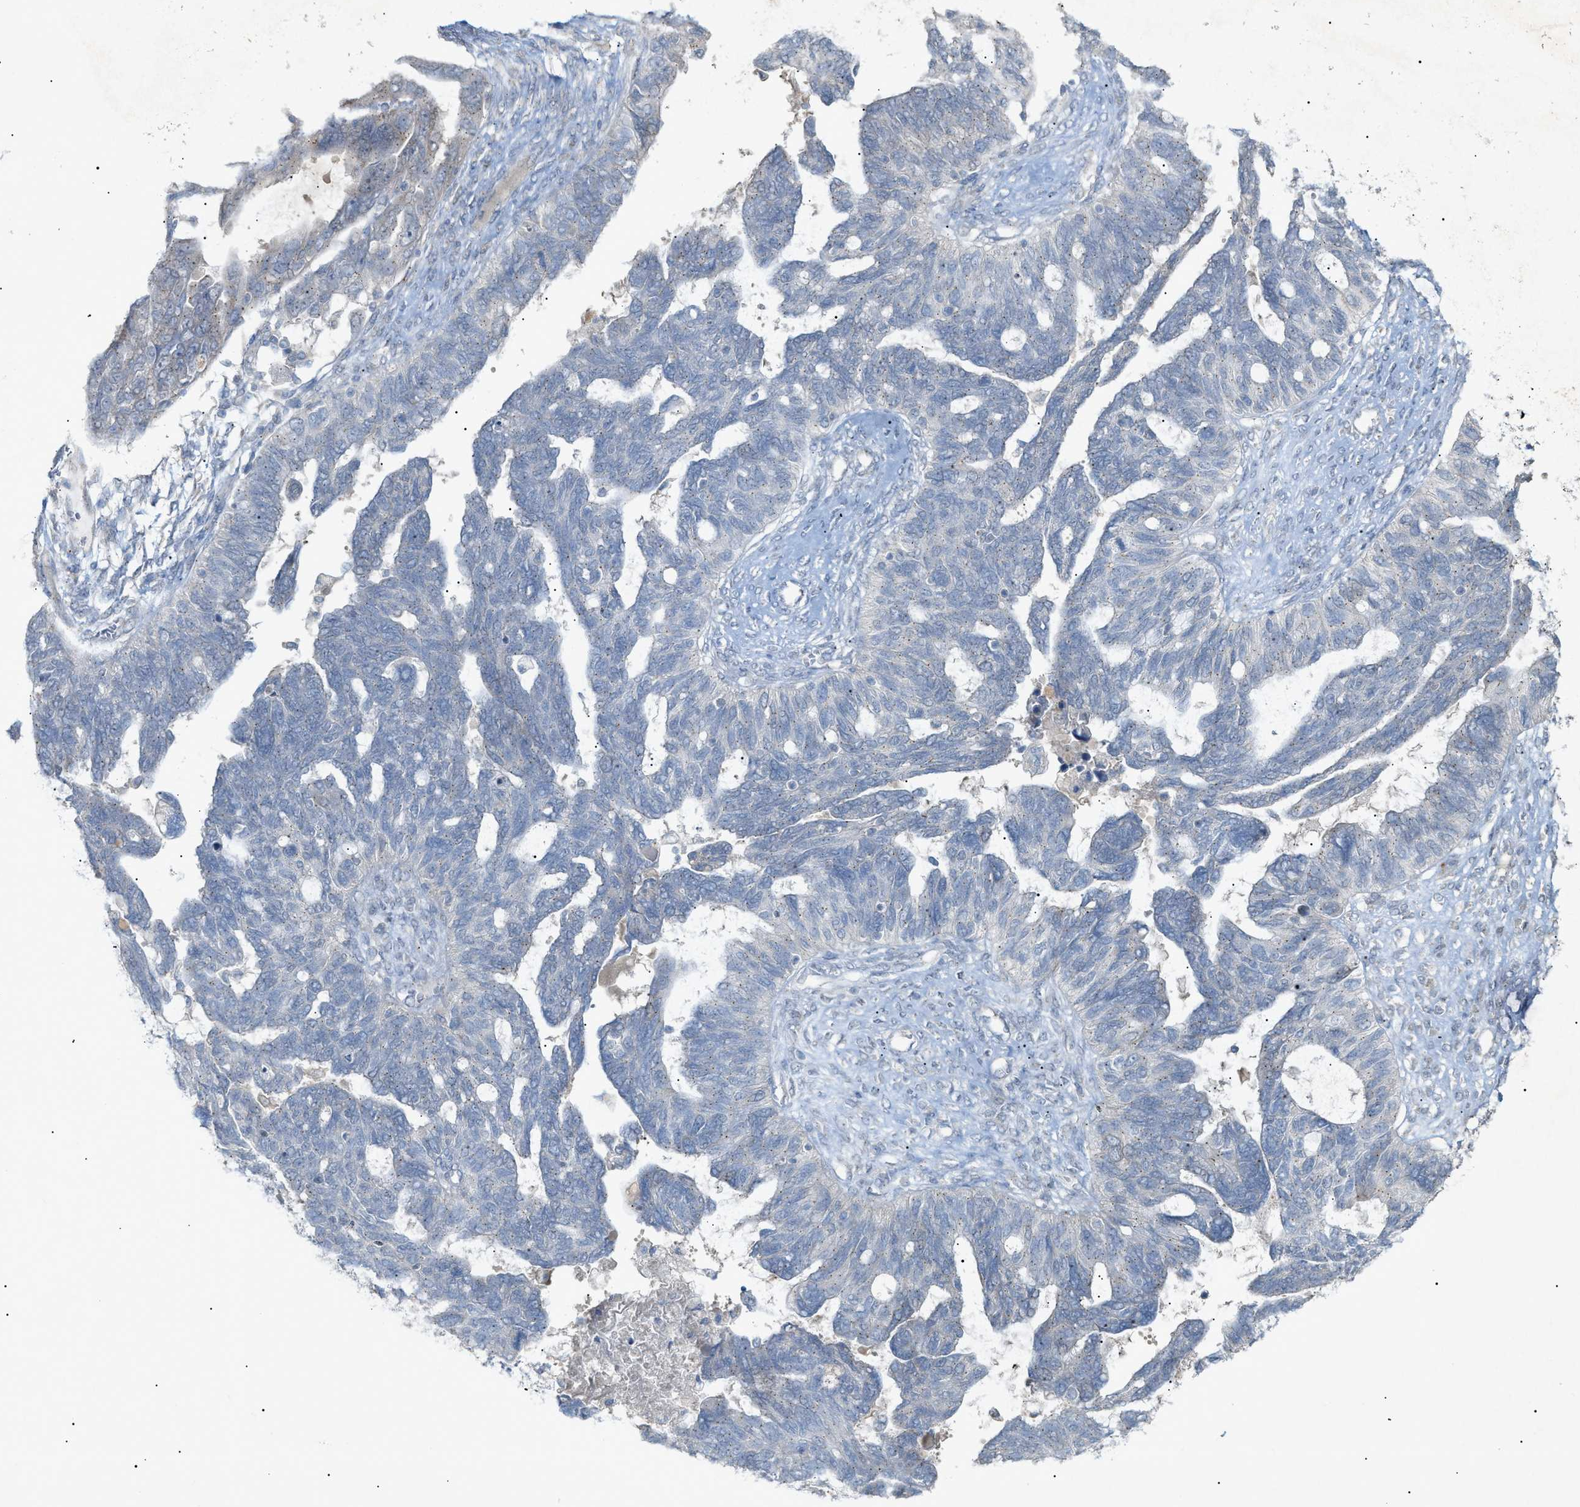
{"staining": {"intensity": "negative", "quantity": "none", "location": "none"}, "tissue": "ovarian cancer", "cell_type": "Tumor cells", "image_type": "cancer", "snomed": [{"axis": "morphology", "description": "Cystadenocarcinoma, serous, NOS"}, {"axis": "topography", "description": "Ovary"}], "caption": "Immunohistochemistry photomicrograph of ovarian cancer (serous cystadenocarcinoma) stained for a protein (brown), which demonstrates no positivity in tumor cells.", "gene": "SLC25A31", "patient": {"sex": "female", "age": 79}}